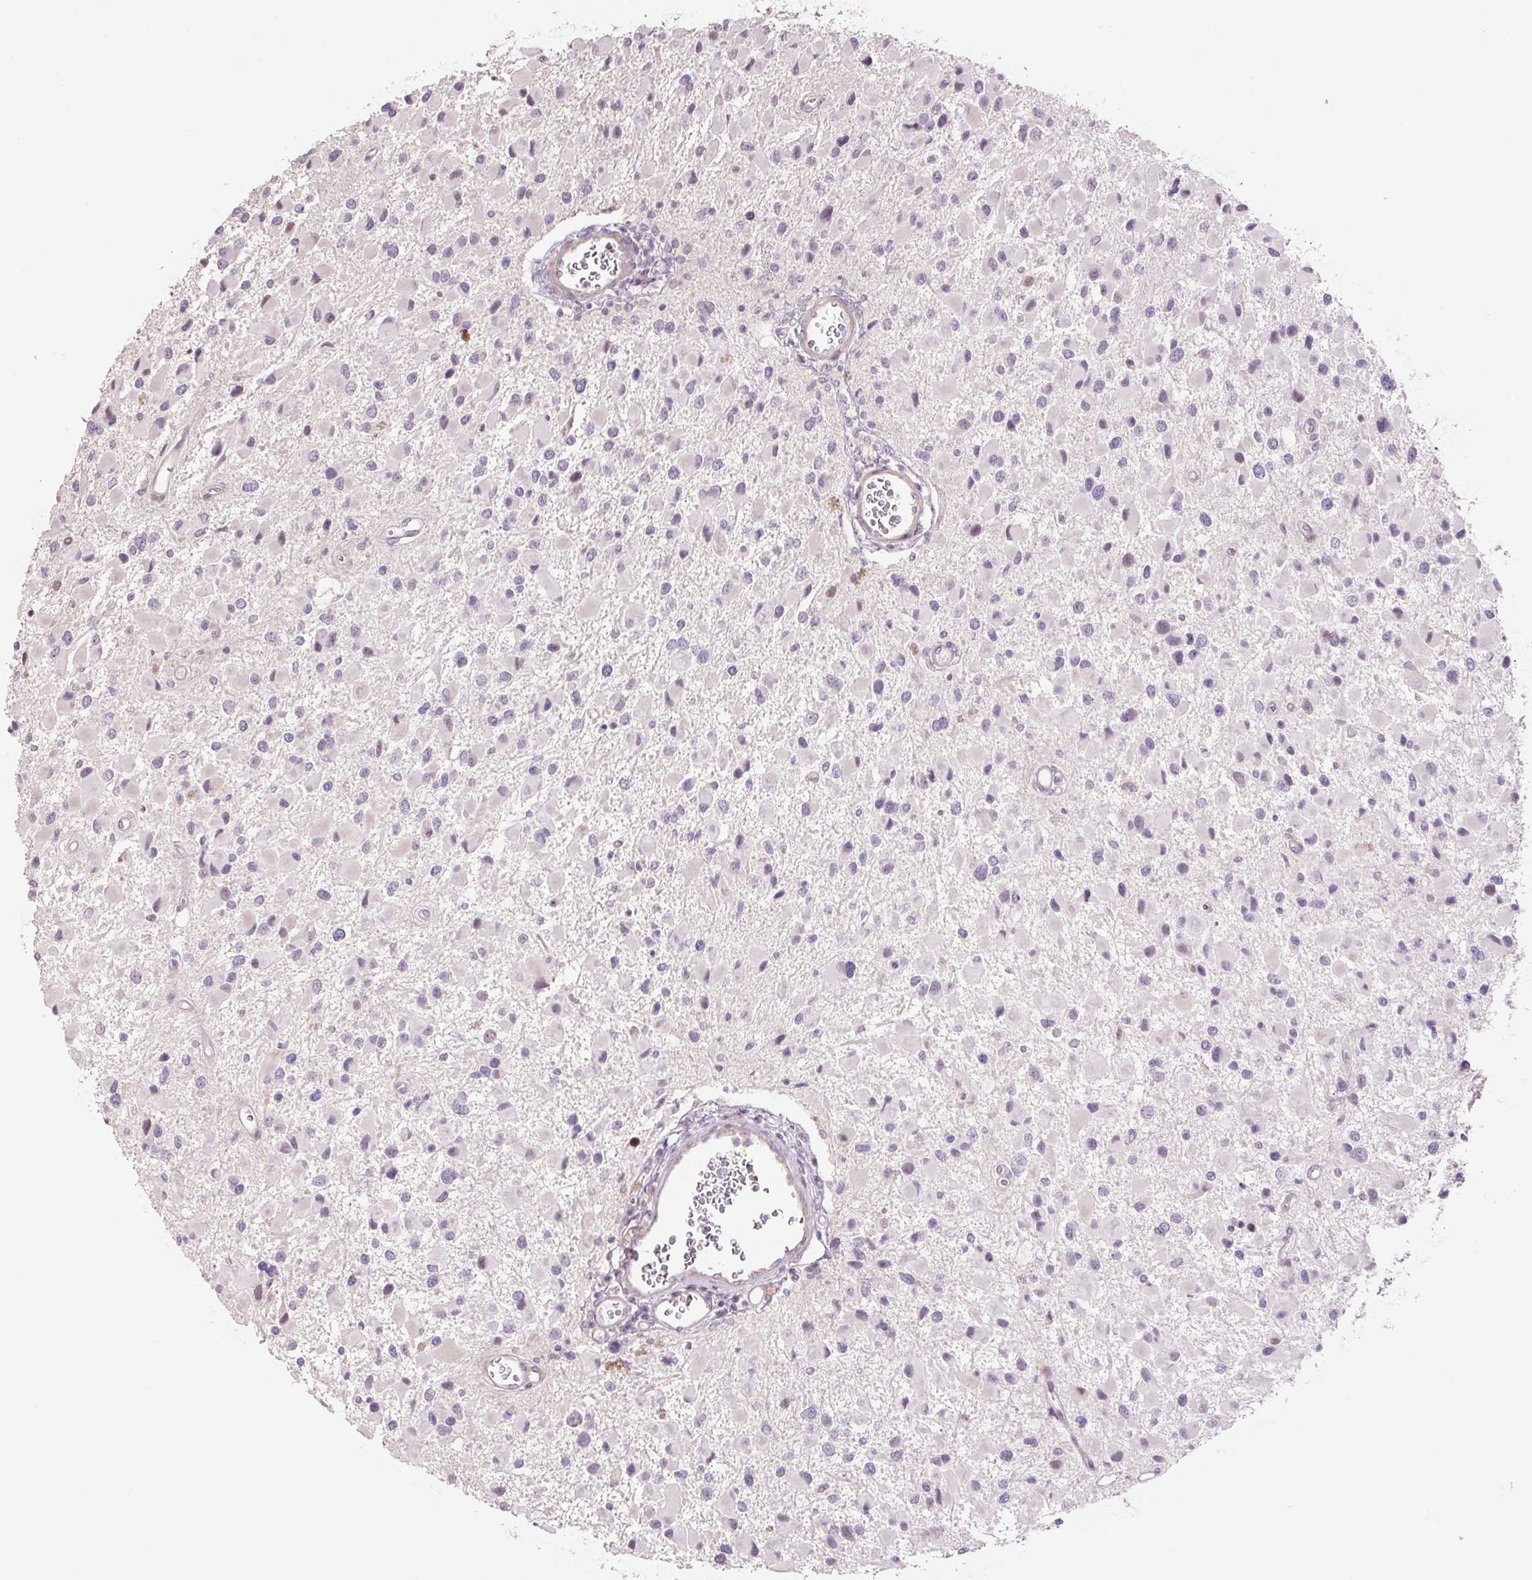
{"staining": {"intensity": "weak", "quantity": "<25%", "location": "nuclear"}, "tissue": "glioma", "cell_type": "Tumor cells", "image_type": "cancer", "snomed": [{"axis": "morphology", "description": "Glioma, malignant, High grade"}, {"axis": "topography", "description": "Brain"}], "caption": "Immunohistochemical staining of glioma shows no significant expression in tumor cells.", "gene": "ZNF552", "patient": {"sex": "male", "age": 53}}